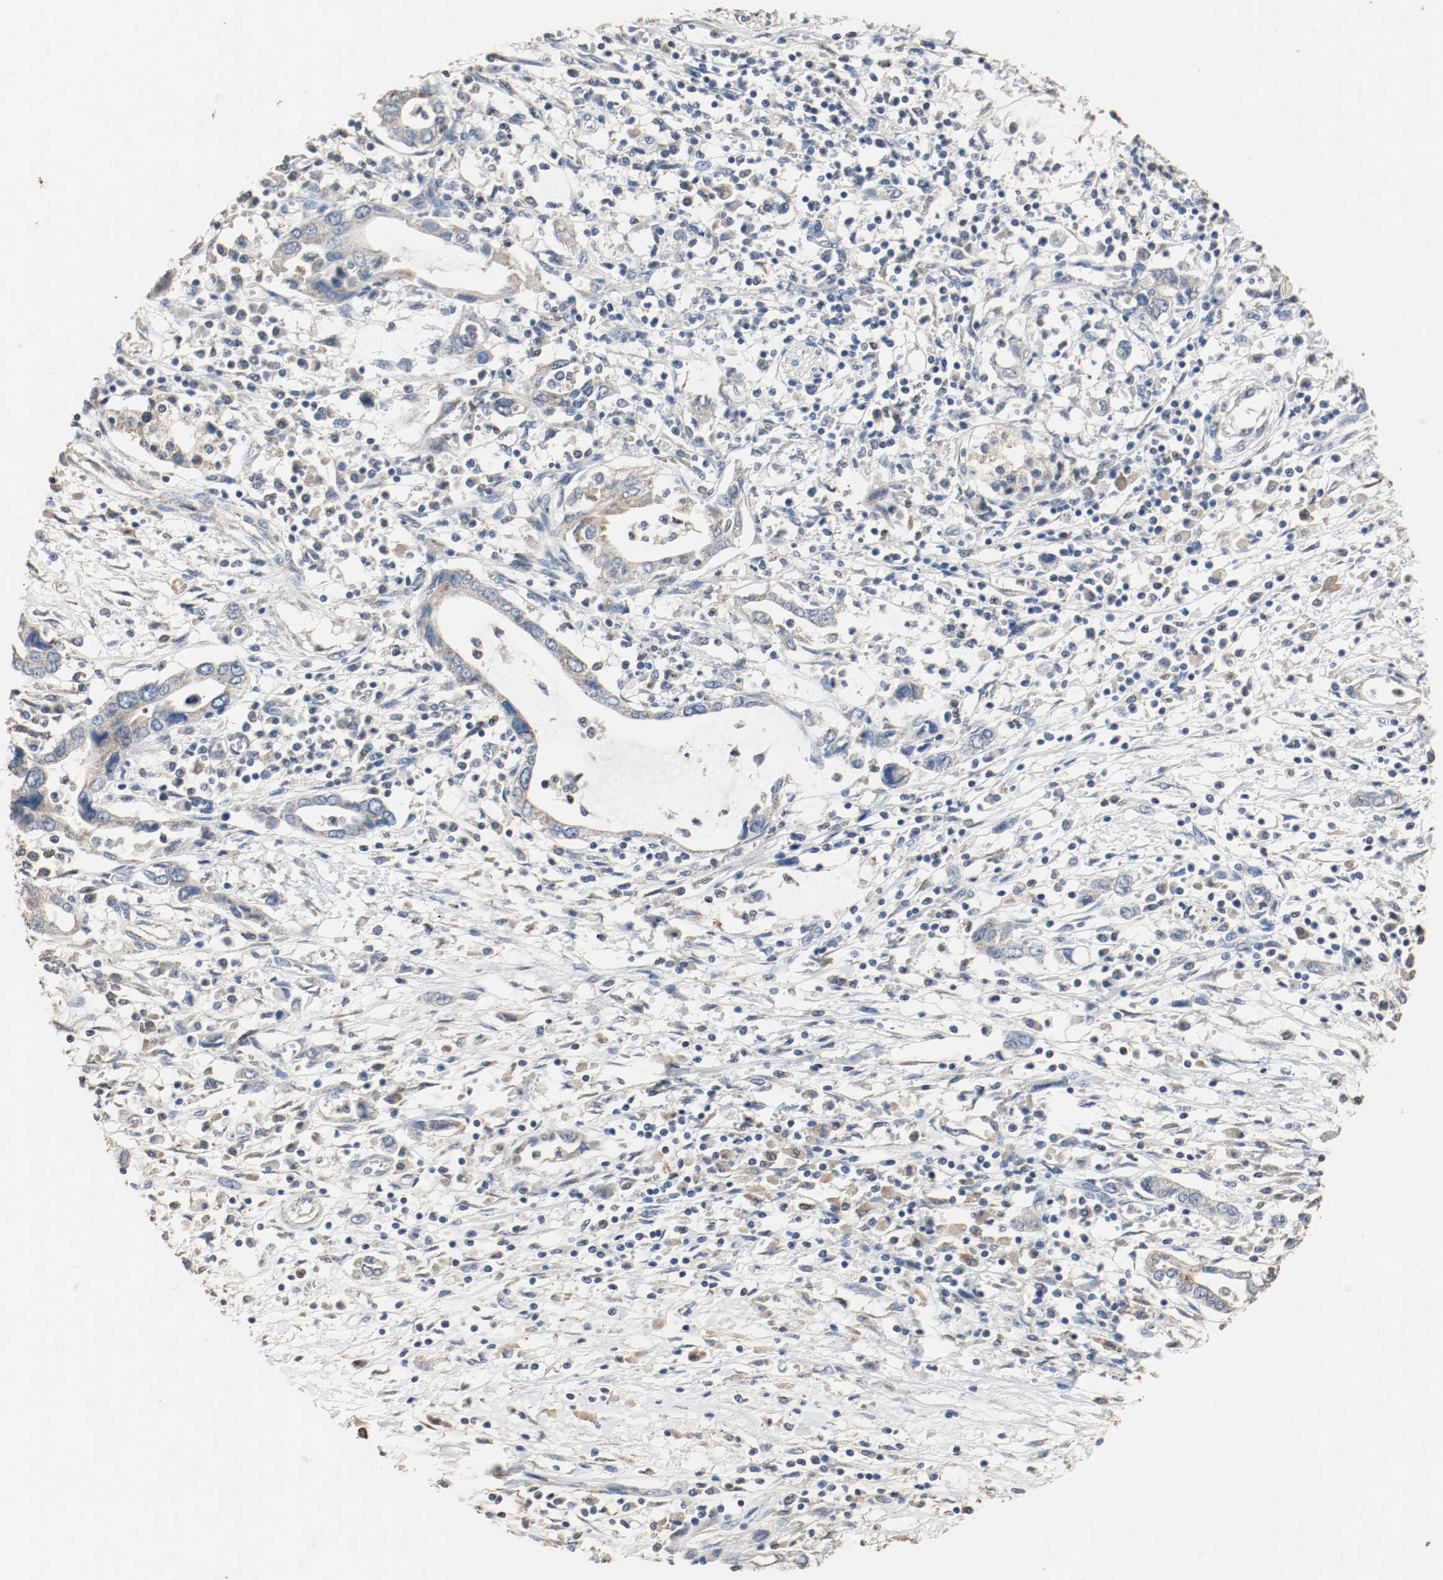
{"staining": {"intensity": "weak", "quantity": "25%-75%", "location": "cytoplasmic/membranous"}, "tissue": "pancreatic cancer", "cell_type": "Tumor cells", "image_type": "cancer", "snomed": [{"axis": "morphology", "description": "Adenocarcinoma, NOS"}, {"axis": "topography", "description": "Pancreas"}], "caption": "High-magnification brightfield microscopy of pancreatic cancer stained with DAB (3,3'-diaminobenzidine) (brown) and counterstained with hematoxylin (blue). tumor cells exhibit weak cytoplasmic/membranous expression is appreciated in approximately25%-75% of cells.", "gene": "ALDH4A1", "patient": {"sex": "female", "age": 57}}